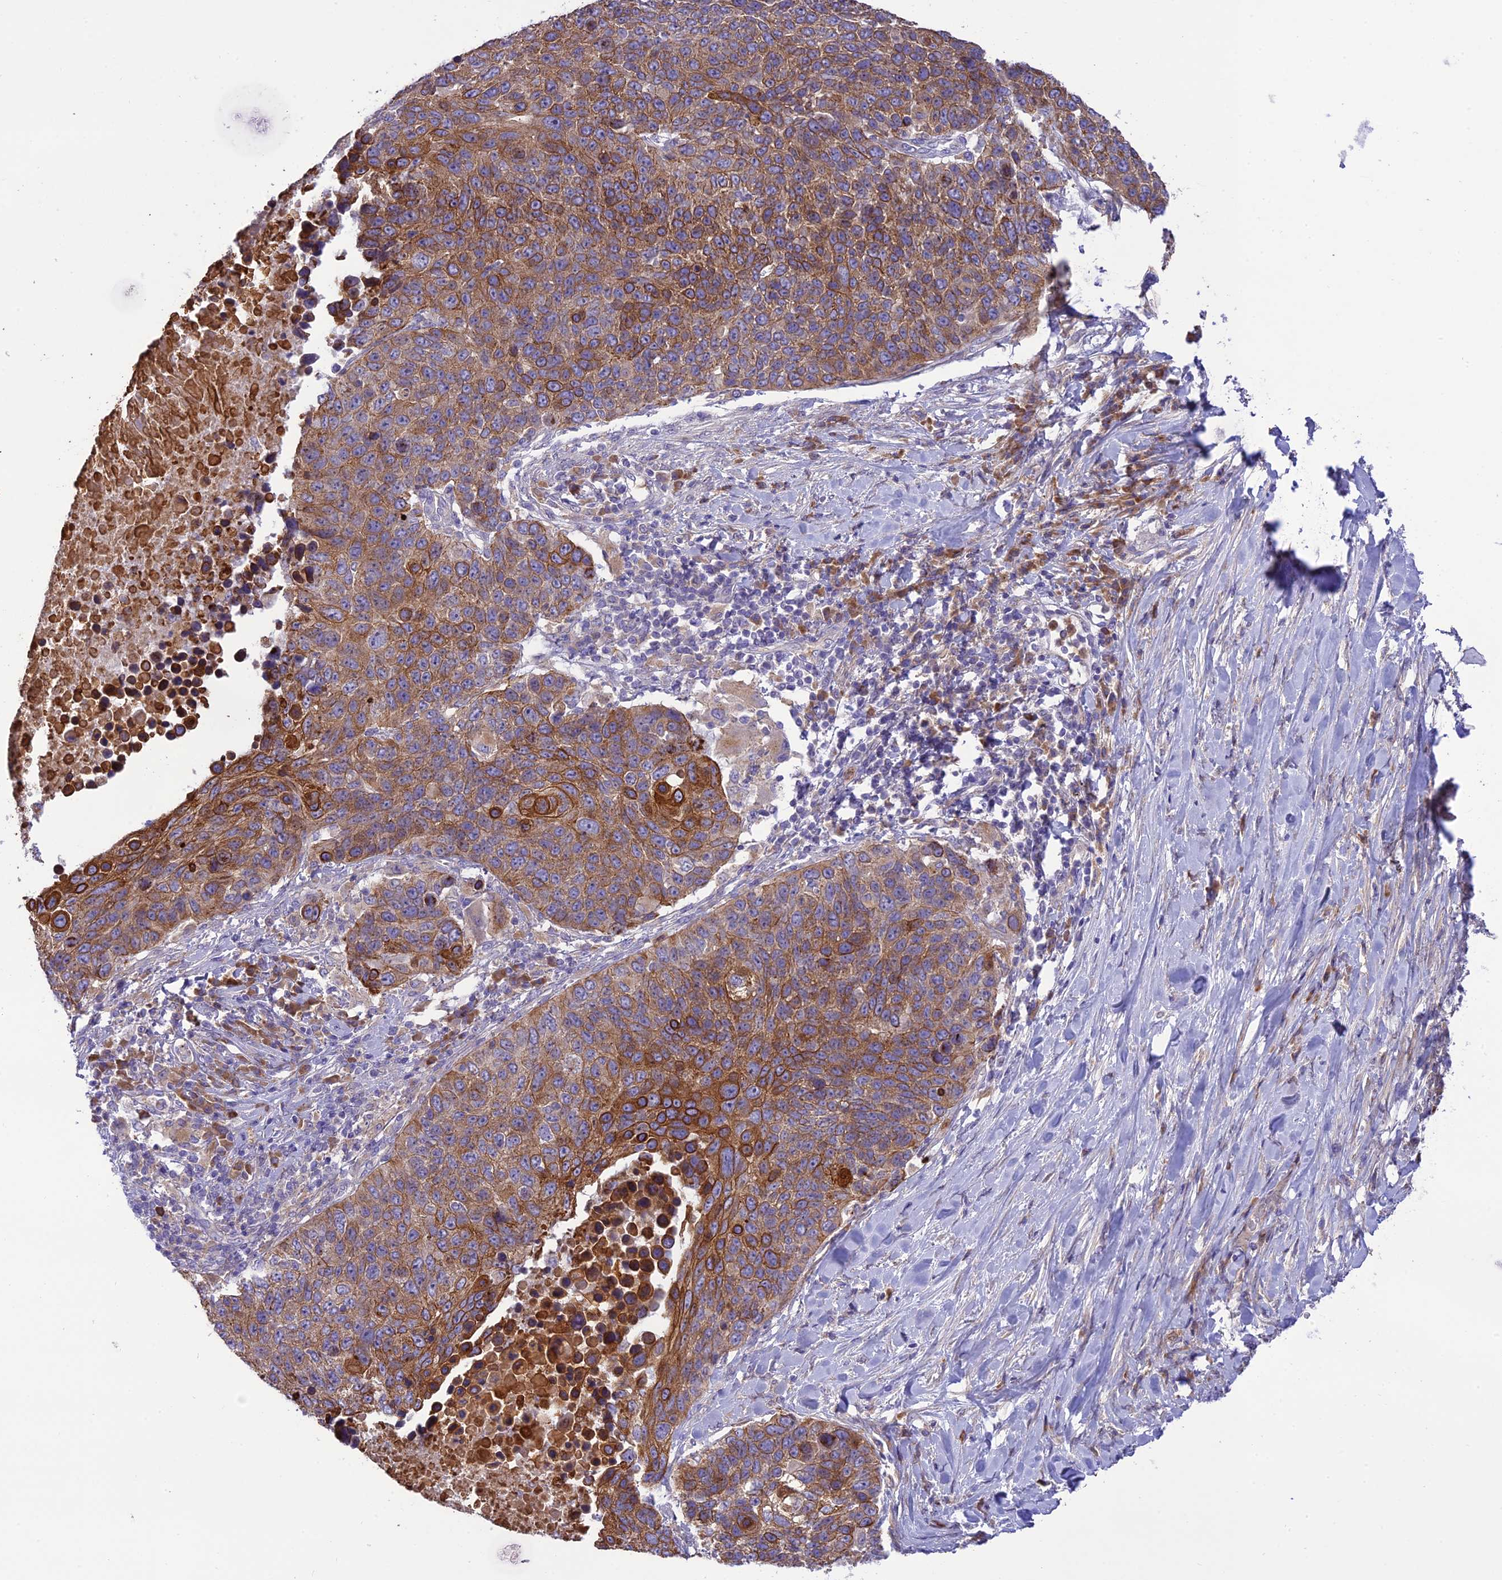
{"staining": {"intensity": "moderate", "quantity": ">75%", "location": "cytoplasmic/membranous"}, "tissue": "lung cancer", "cell_type": "Tumor cells", "image_type": "cancer", "snomed": [{"axis": "morphology", "description": "Normal tissue, NOS"}, {"axis": "morphology", "description": "Squamous cell carcinoma, NOS"}, {"axis": "topography", "description": "Lymph node"}, {"axis": "topography", "description": "Lung"}], "caption": "Immunohistochemistry (IHC) micrograph of human lung squamous cell carcinoma stained for a protein (brown), which displays medium levels of moderate cytoplasmic/membranous expression in approximately >75% of tumor cells.", "gene": "JMY", "patient": {"sex": "male", "age": 66}}